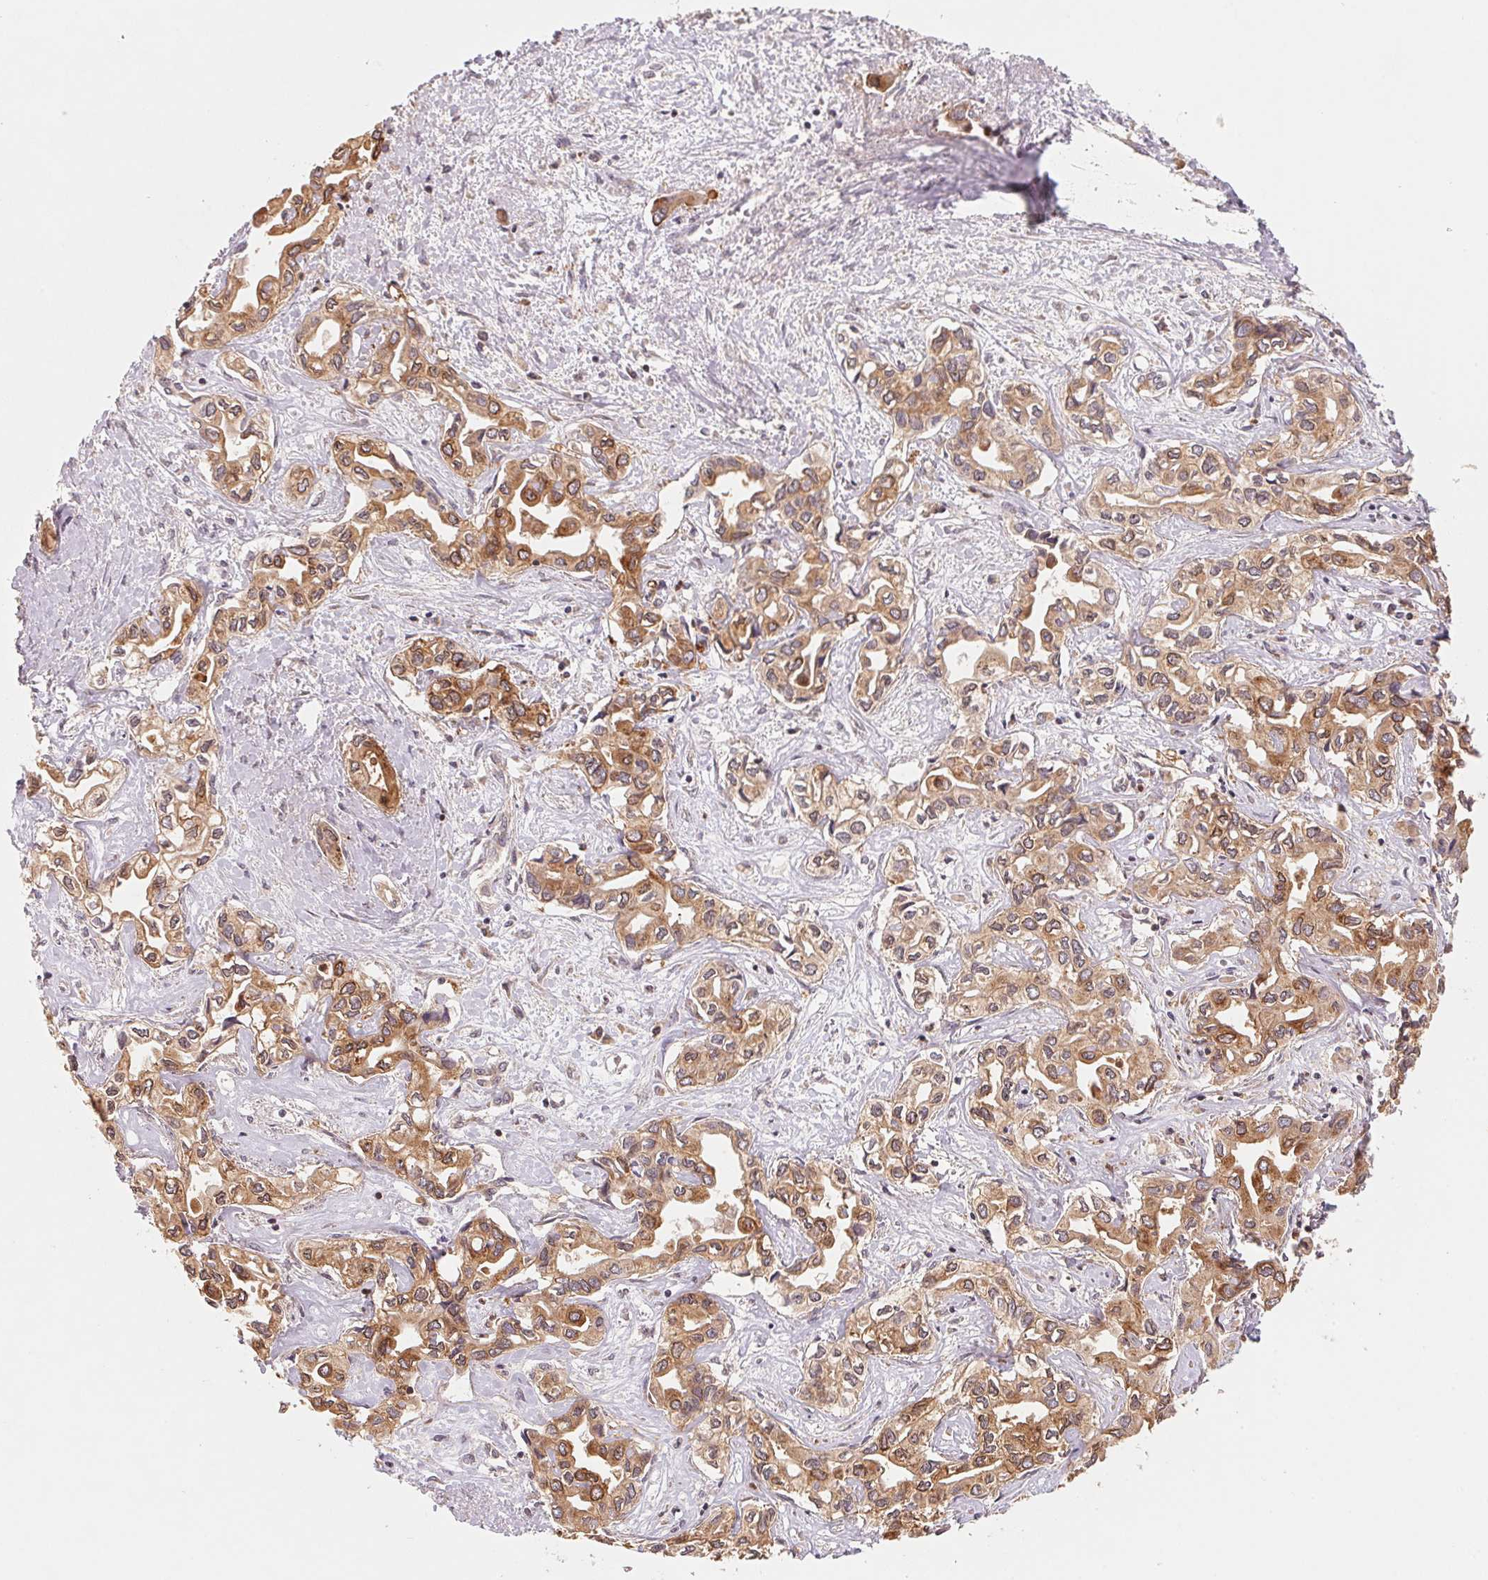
{"staining": {"intensity": "moderate", "quantity": ">75%", "location": "cytoplasmic/membranous,nuclear"}, "tissue": "liver cancer", "cell_type": "Tumor cells", "image_type": "cancer", "snomed": [{"axis": "morphology", "description": "Cholangiocarcinoma"}, {"axis": "topography", "description": "Liver"}], "caption": "The immunohistochemical stain labels moderate cytoplasmic/membranous and nuclear expression in tumor cells of liver cholangiocarcinoma tissue. Using DAB (3,3'-diaminobenzidine) (brown) and hematoxylin (blue) stains, captured at high magnification using brightfield microscopy.", "gene": "CCDC102B", "patient": {"sex": "female", "age": 64}}